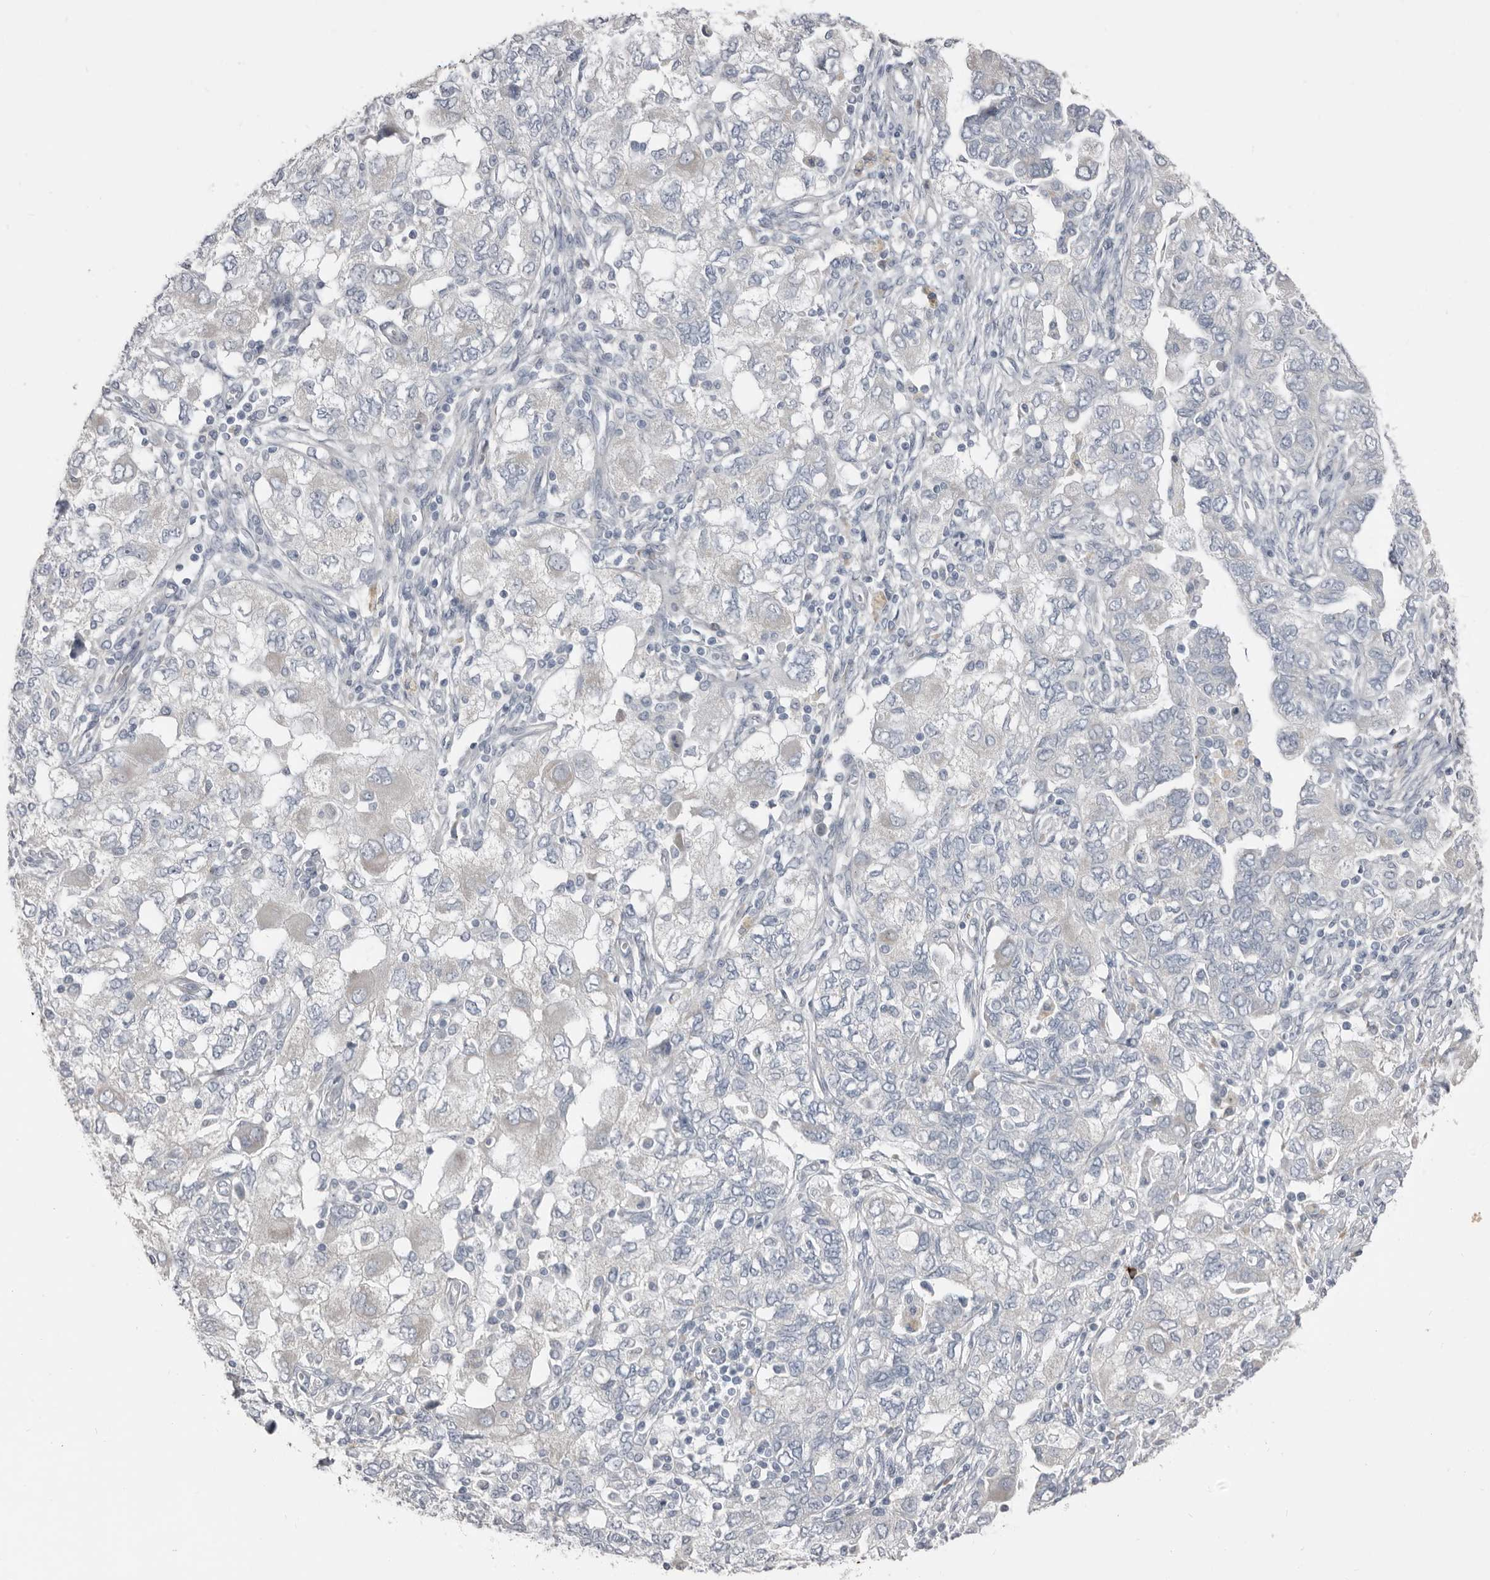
{"staining": {"intensity": "negative", "quantity": "none", "location": "none"}, "tissue": "ovarian cancer", "cell_type": "Tumor cells", "image_type": "cancer", "snomed": [{"axis": "morphology", "description": "Carcinoma, NOS"}, {"axis": "morphology", "description": "Cystadenocarcinoma, serous, NOS"}, {"axis": "topography", "description": "Ovary"}], "caption": "Immunohistochemical staining of human serous cystadenocarcinoma (ovarian) displays no significant expression in tumor cells.", "gene": "ZNF114", "patient": {"sex": "female", "age": 69}}